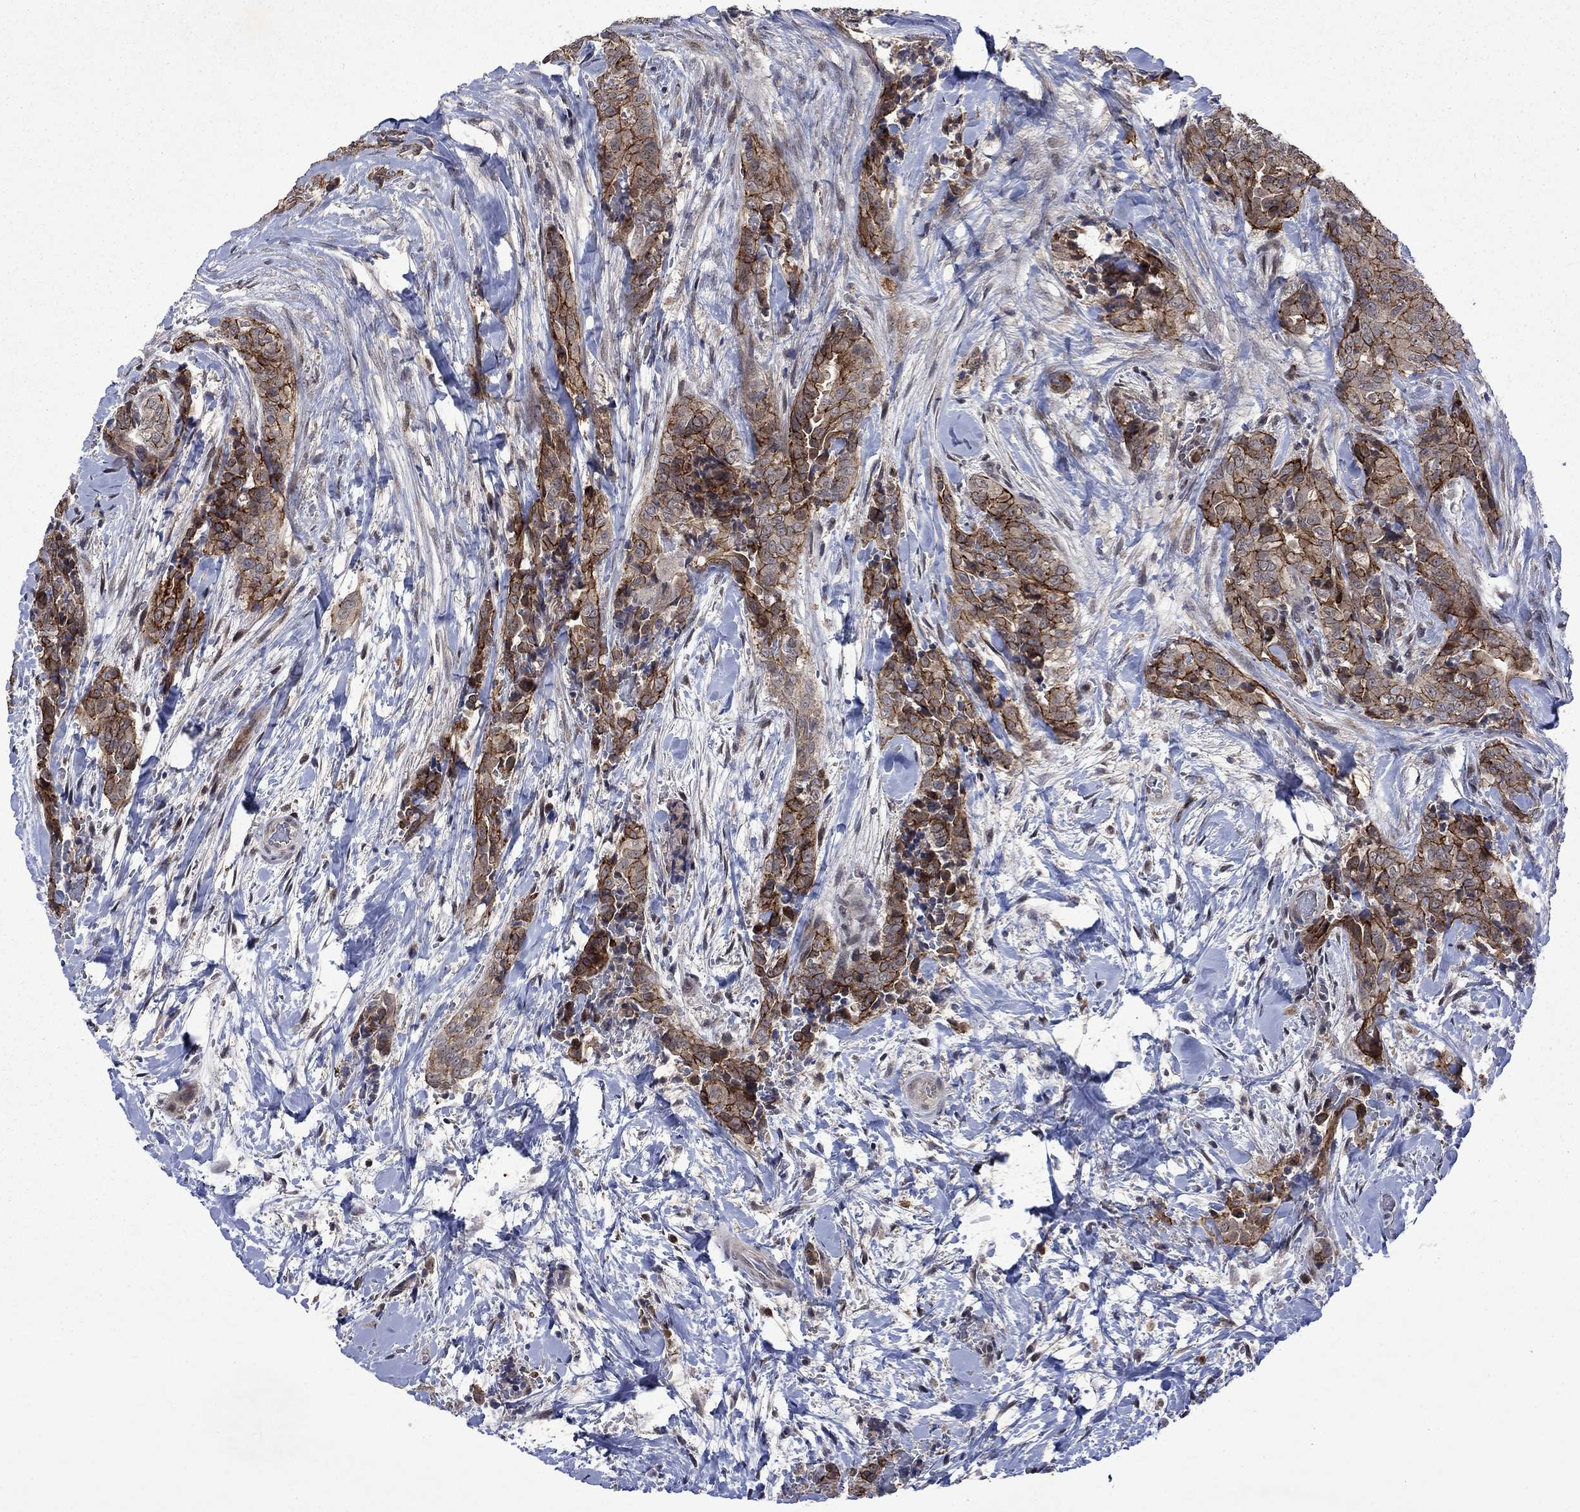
{"staining": {"intensity": "strong", "quantity": "25%-75%", "location": "cytoplasmic/membranous"}, "tissue": "thyroid cancer", "cell_type": "Tumor cells", "image_type": "cancer", "snomed": [{"axis": "morphology", "description": "Papillary adenocarcinoma, NOS"}, {"axis": "topography", "description": "Thyroid gland"}], "caption": "Immunohistochemical staining of human thyroid cancer (papillary adenocarcinoma) exhibits strong cytoplasmic/membranous protein staining in approximately 25%-75% of tumor cells. The protein of interest is stained brown, and the nuclei are stained in blue (DAB IHC with brightfield microscopy, high magnification).", "gene": "PPP1R9A", "patient": {"sex": "male", "age": 61}}